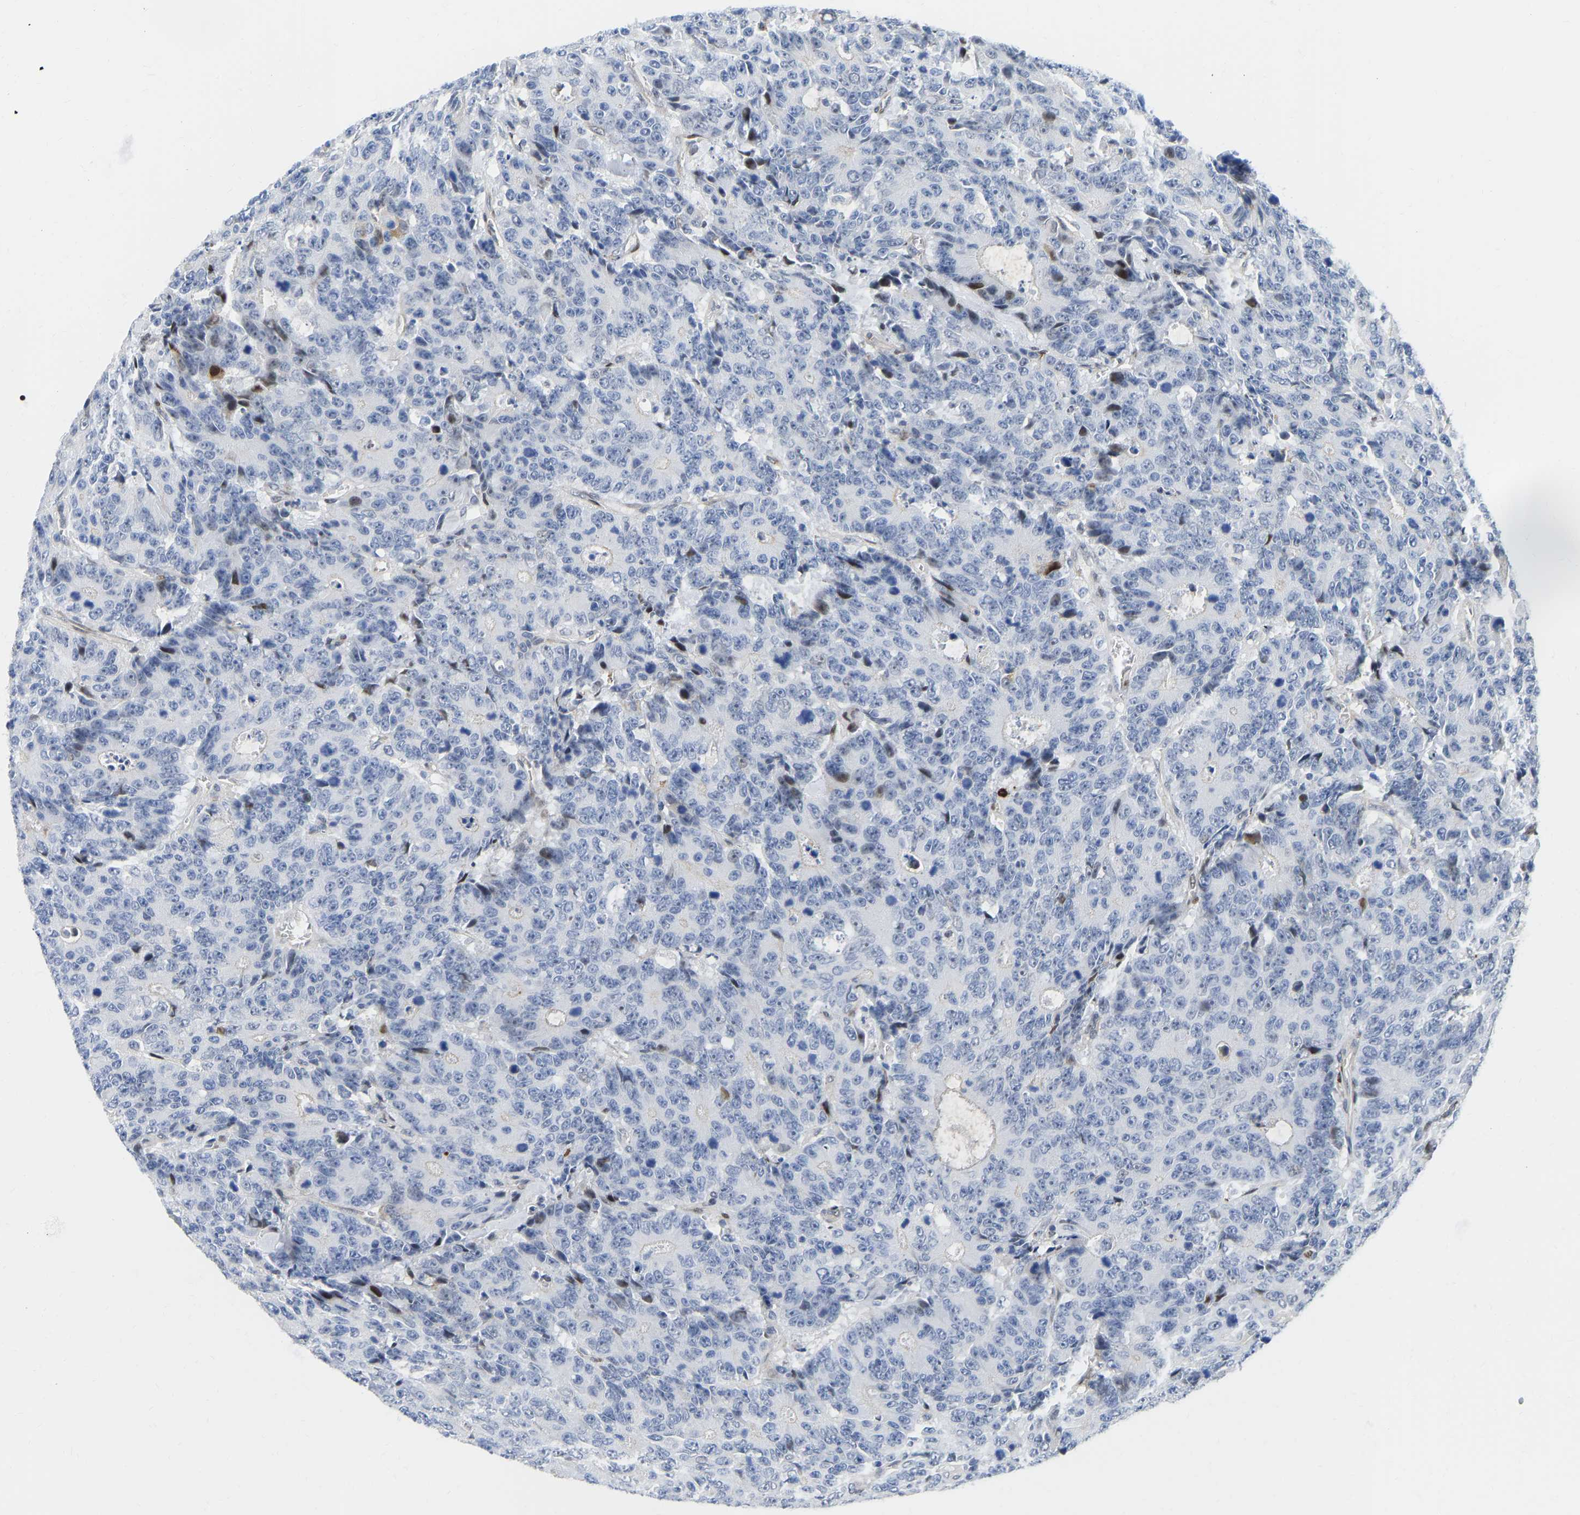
{"staining": {"intensity": "moderate", "quantity": "<25%", "location": "nuclear"}, "tissue": "colorectal cancer", "cell_type": "Tumor cells", "image_type": "cancer", "snomed": [{"axis": "morphology", "description": "Adenocarcinoma, NOS"}, {"axis": "topography", "description": "Colon"}], "caption": "Immunohistochemical staining of human adenocarcinoma (colorectal) shows low levels of moderate nuclear protein expression in approximately <25% of tumor cells.", "gene": "HDAC5", "patient": {"sex": "female", "age": 86}}